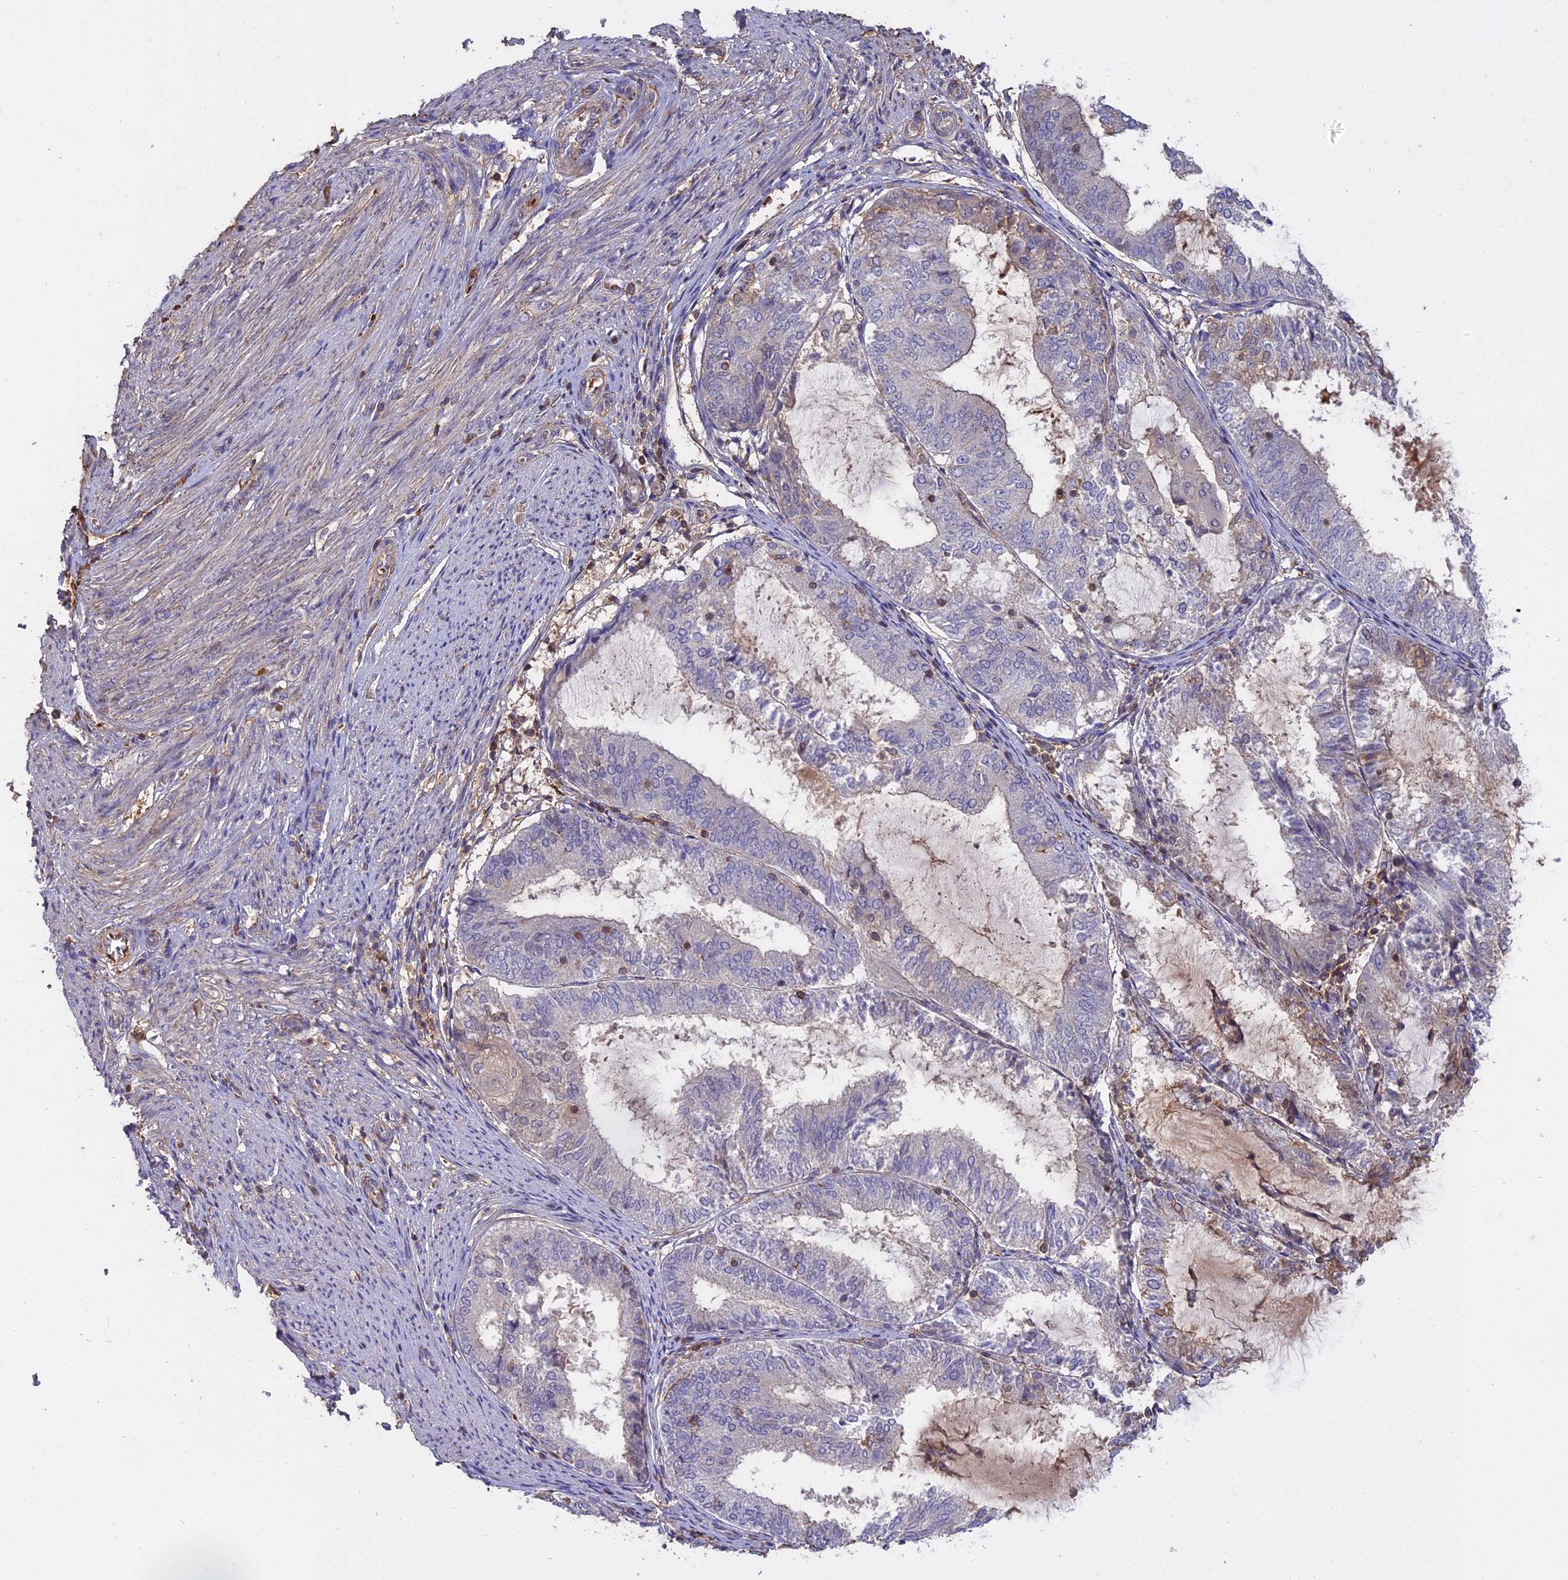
{"staining": {"intensity": "negative", "quantity": "none", "location": "none"}, "tissue": "endometrial cancer", "cell_type": "Tumor cells", "image_type": "cancer", "snomed": [{"axis": "morphology", "description": "Adenocarcinoma, NOS"}, {"axis": "topography", "description": "Endometrium"}], "caption": "Histopathology image shows no significant protein expression in tumor cells of endometrial cancer (adenocarcinoma).", "gene": "CFAP119", "patient": {"sex": "female", "age": 81}}